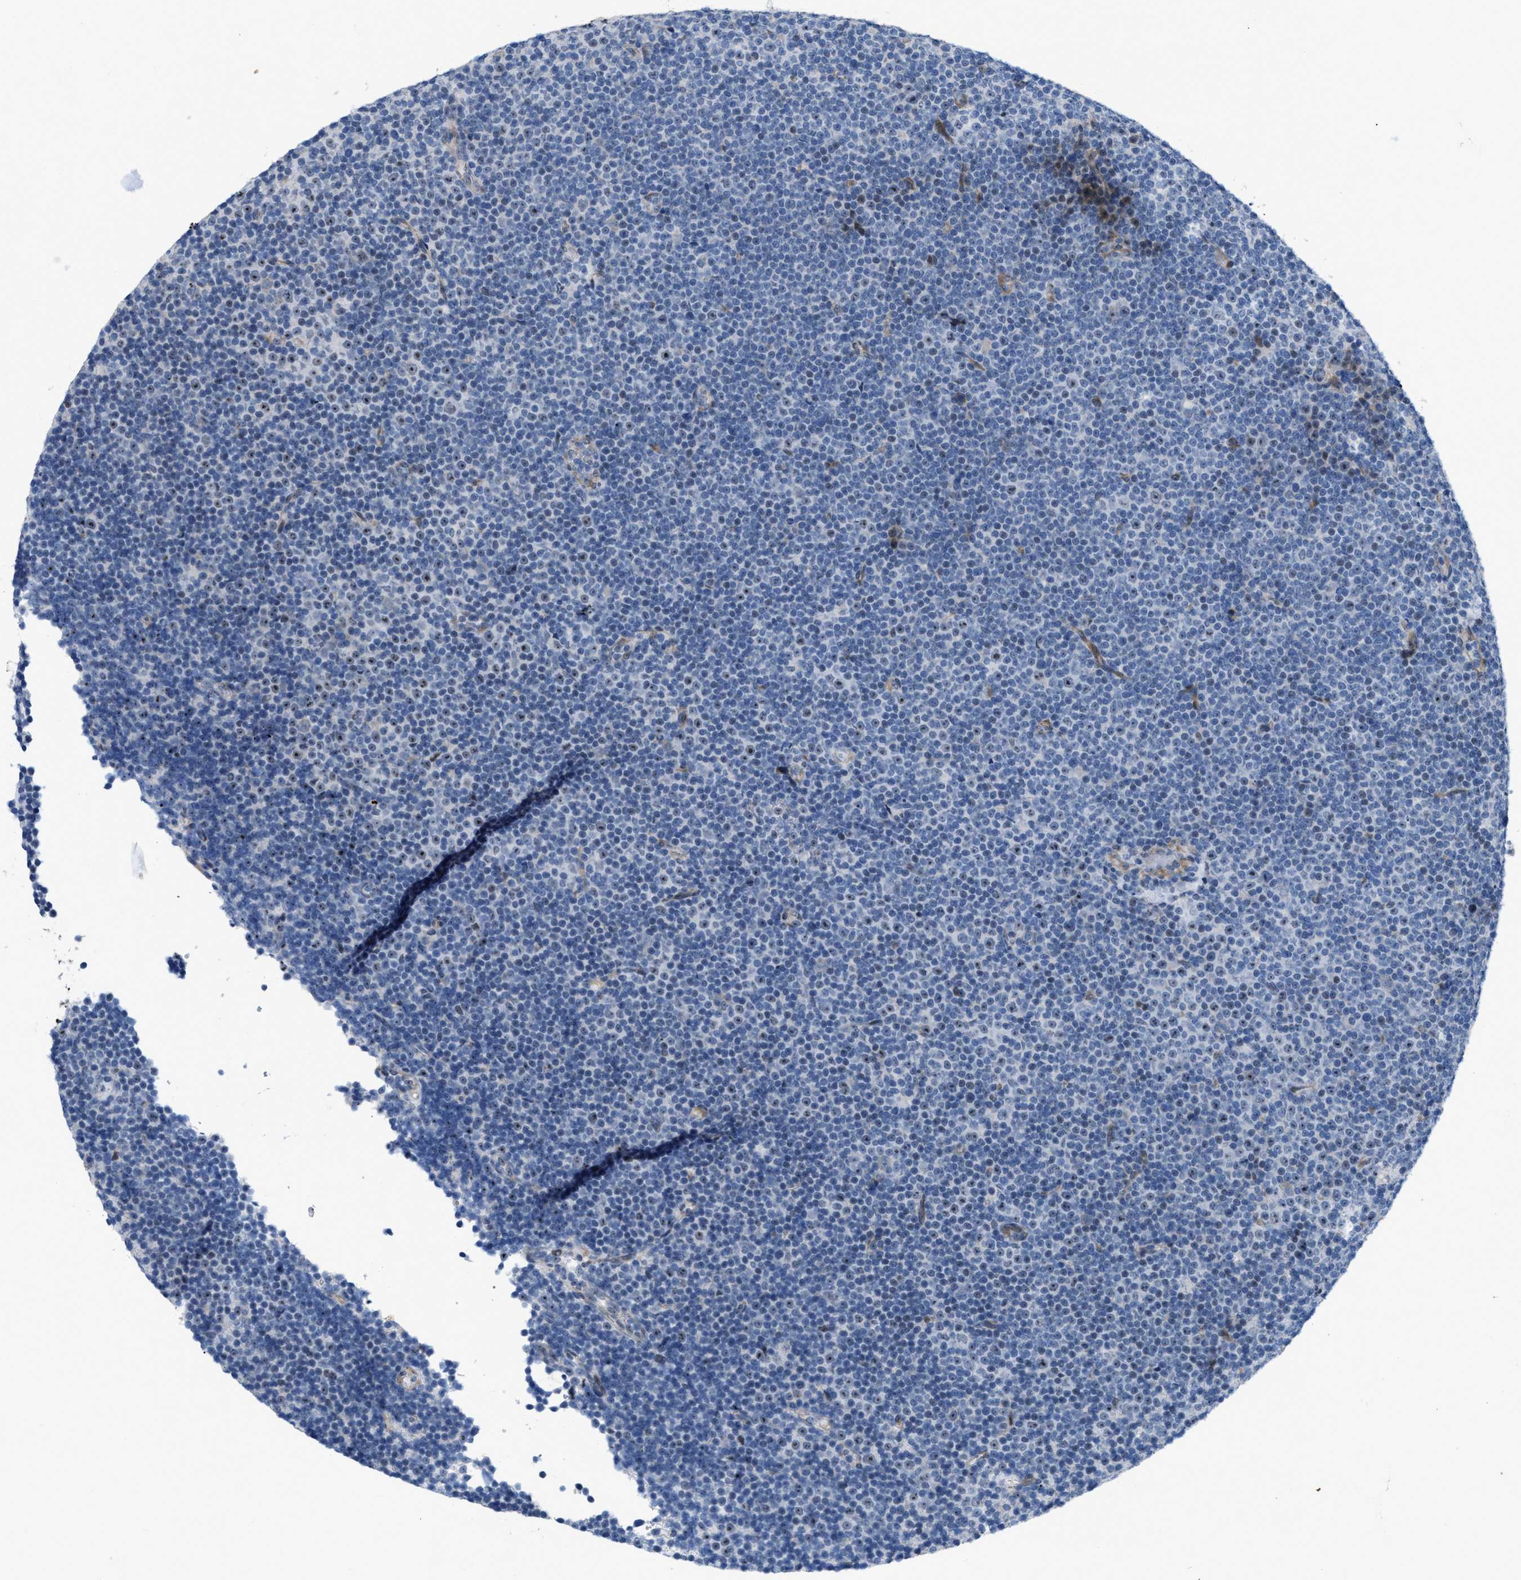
{"staining": {"intensity": "moderate", "quantity": "25%-75%", "location": "nuclear"}, "tissue": "lymphoma", "cell_type": "Tumor cells", "image_type": "cancer", "snomed": [{"axis": "morphology", "description": "Malignant lymphoma, non-Hodgkin's type, Low grade"}, {"axis": "topography", "description": "Lymph node"}], "caption": "This photomicrograph demonstrates immunohistochemistry (IHC) staining of human lymphoma, with medium moderate nuclear staining in about 25%-75% of tumor cells.", "gene": "POLR1F", "patient": {"sex": "female", "age": 67}}